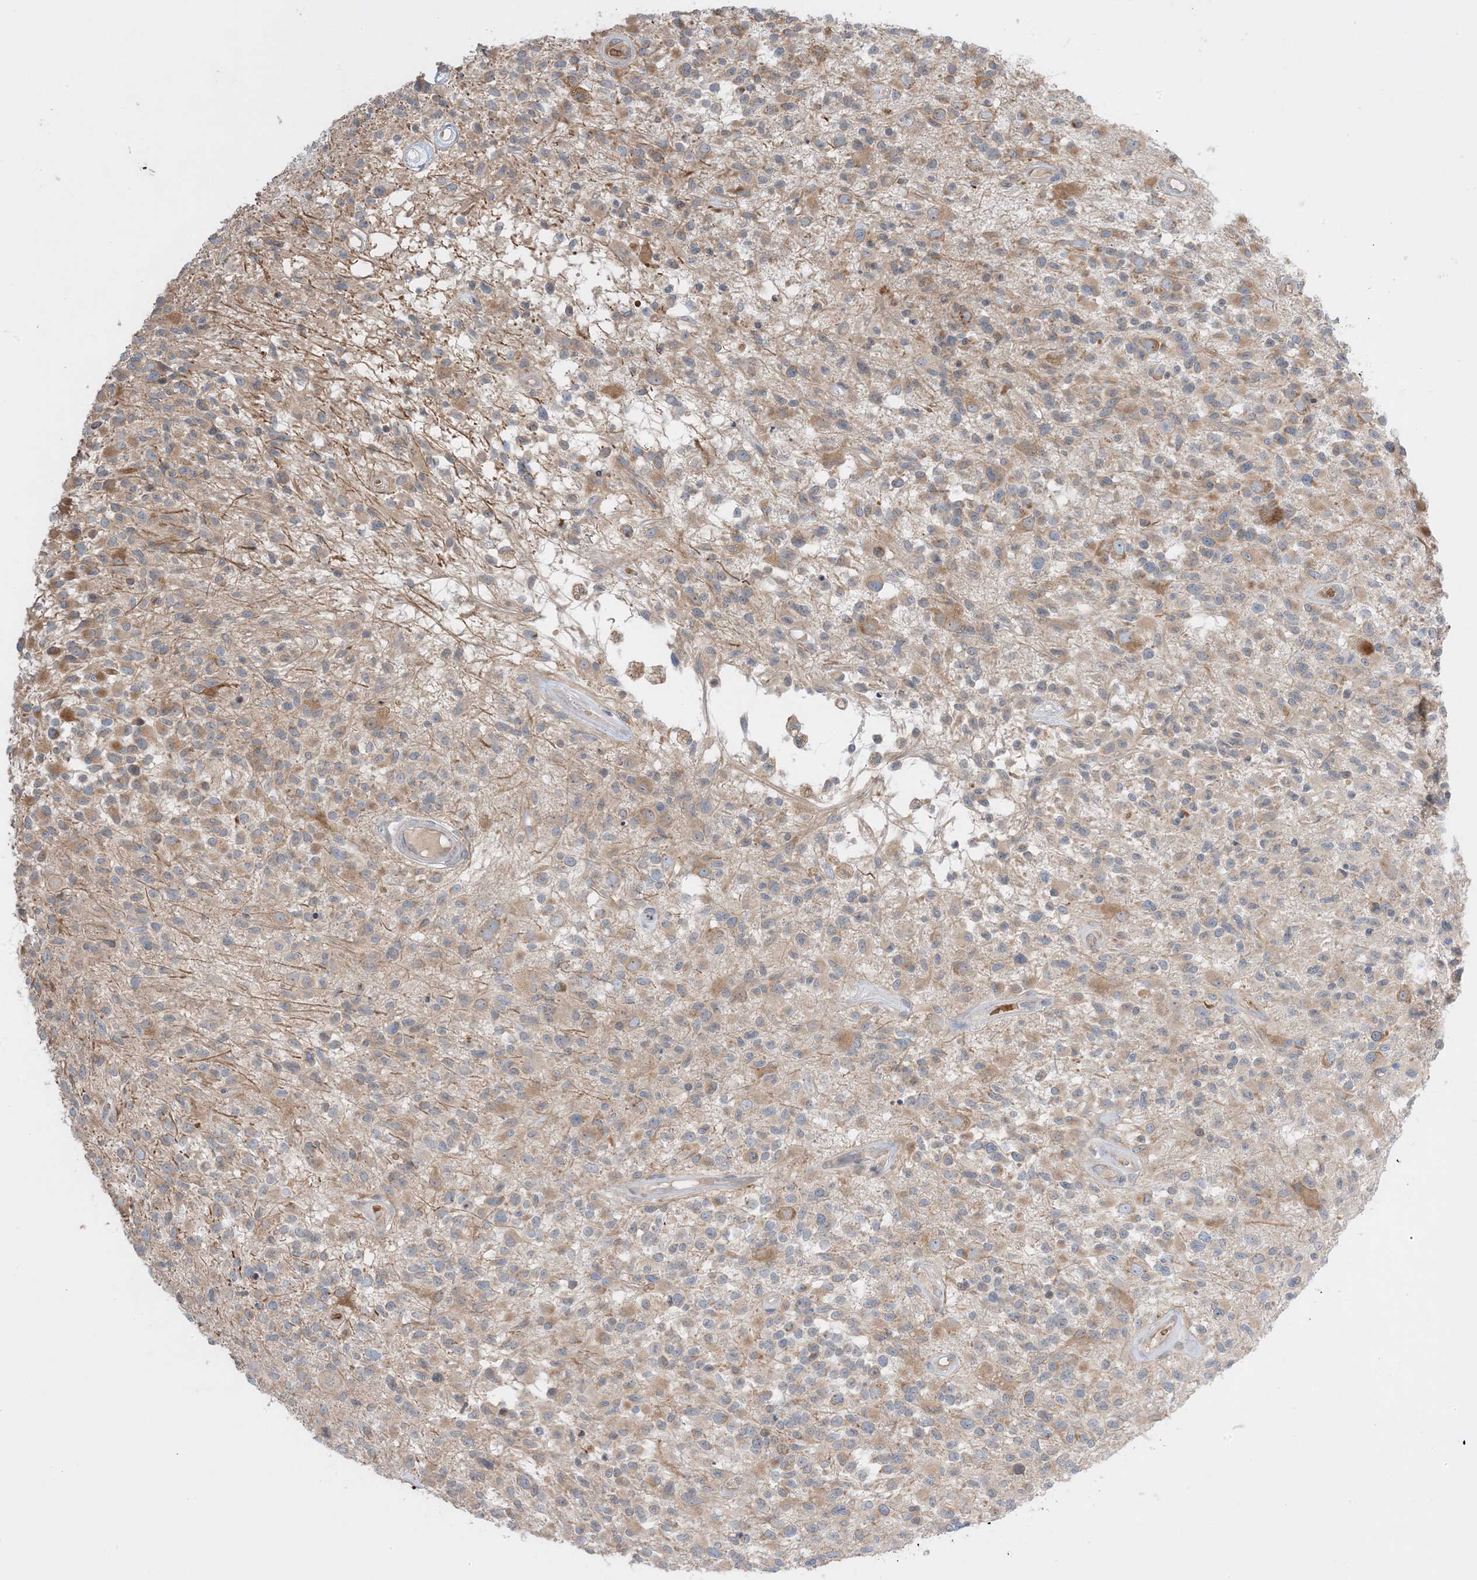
{"staining": {"intensity": "weak", "quantity": ">75%", "location": "cytoplasmic/membranous"}, "tissue": "glioma", "cell_type": "Tumor cells", "image_type": "cancer", "snomed": [{"axis": "morphology", "description": "Glioma, malignant, High grade"}, {"axis": "morphology", "description": "Glioblastoma, NOS"}, {"axis": "topography", "description": "Brain"}], "caption": "Glioma tissue shows weak cytoplasmic/membranous positivity in about >75% of tumor cells Nuclei are stained in blue.", "gene": "MMGT1", "patient": {"sex": "male", "age": 60}}